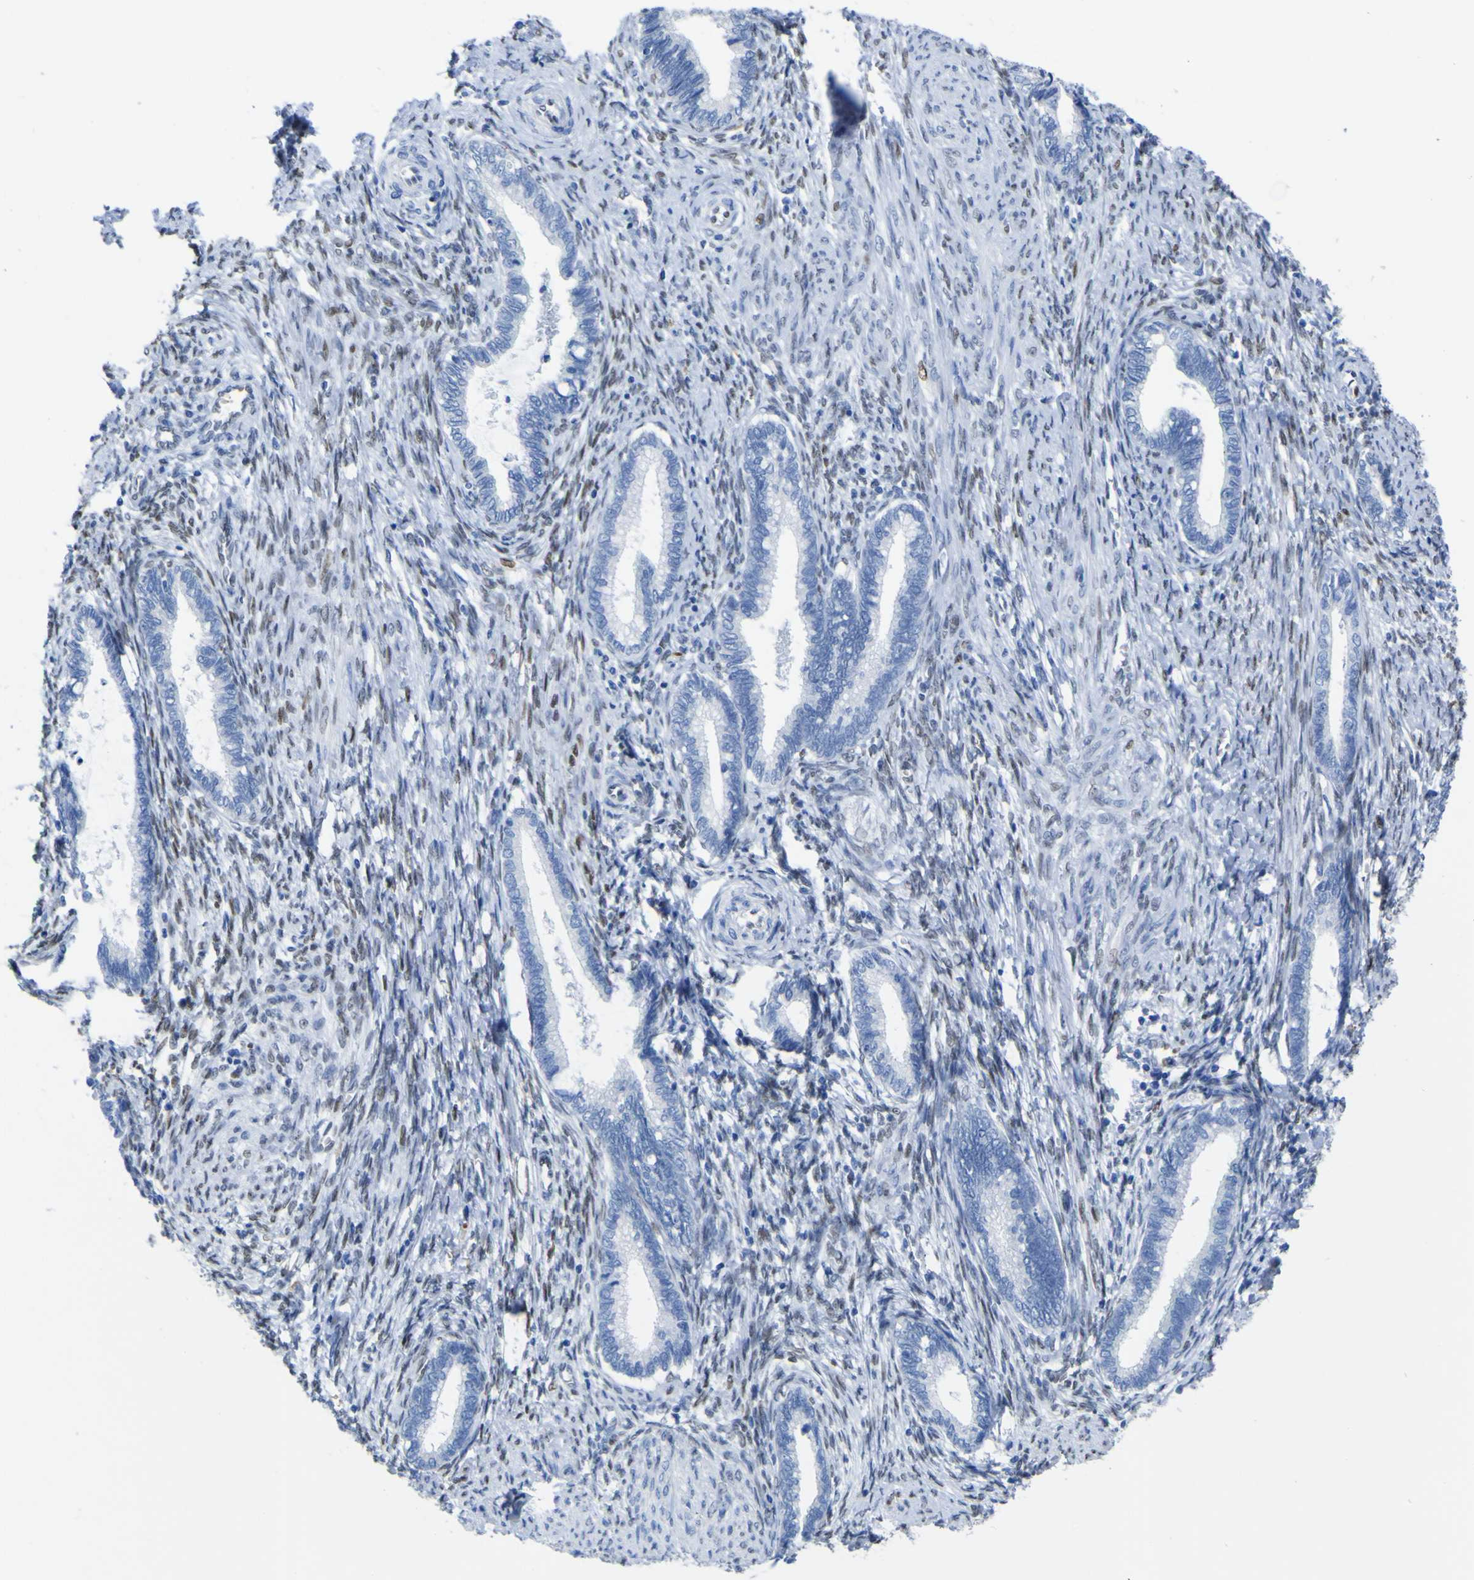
{"staining": {"intensity": "negative", "quantity": "none", "location": "none"}, "tissue": "cervical cancer", "cell_type": "Tumor cells", "image_type": "cancer", "snomed": [{"axis": "morphology", "description": "Adenocarcinoma, NOS"}, {"axis": "topography", "description": "Cervix"}], "caption": "High magnification brightfield microscopy of cervical cancer (adenocarcinoma) stained with DAB (brown) and counterstained with hematoxylin (blue): tumor cells show no significant positivity. Nuclei are stained in blue.", "gene": "DACH1", "patient": {"sex": "female", "age": 44}}